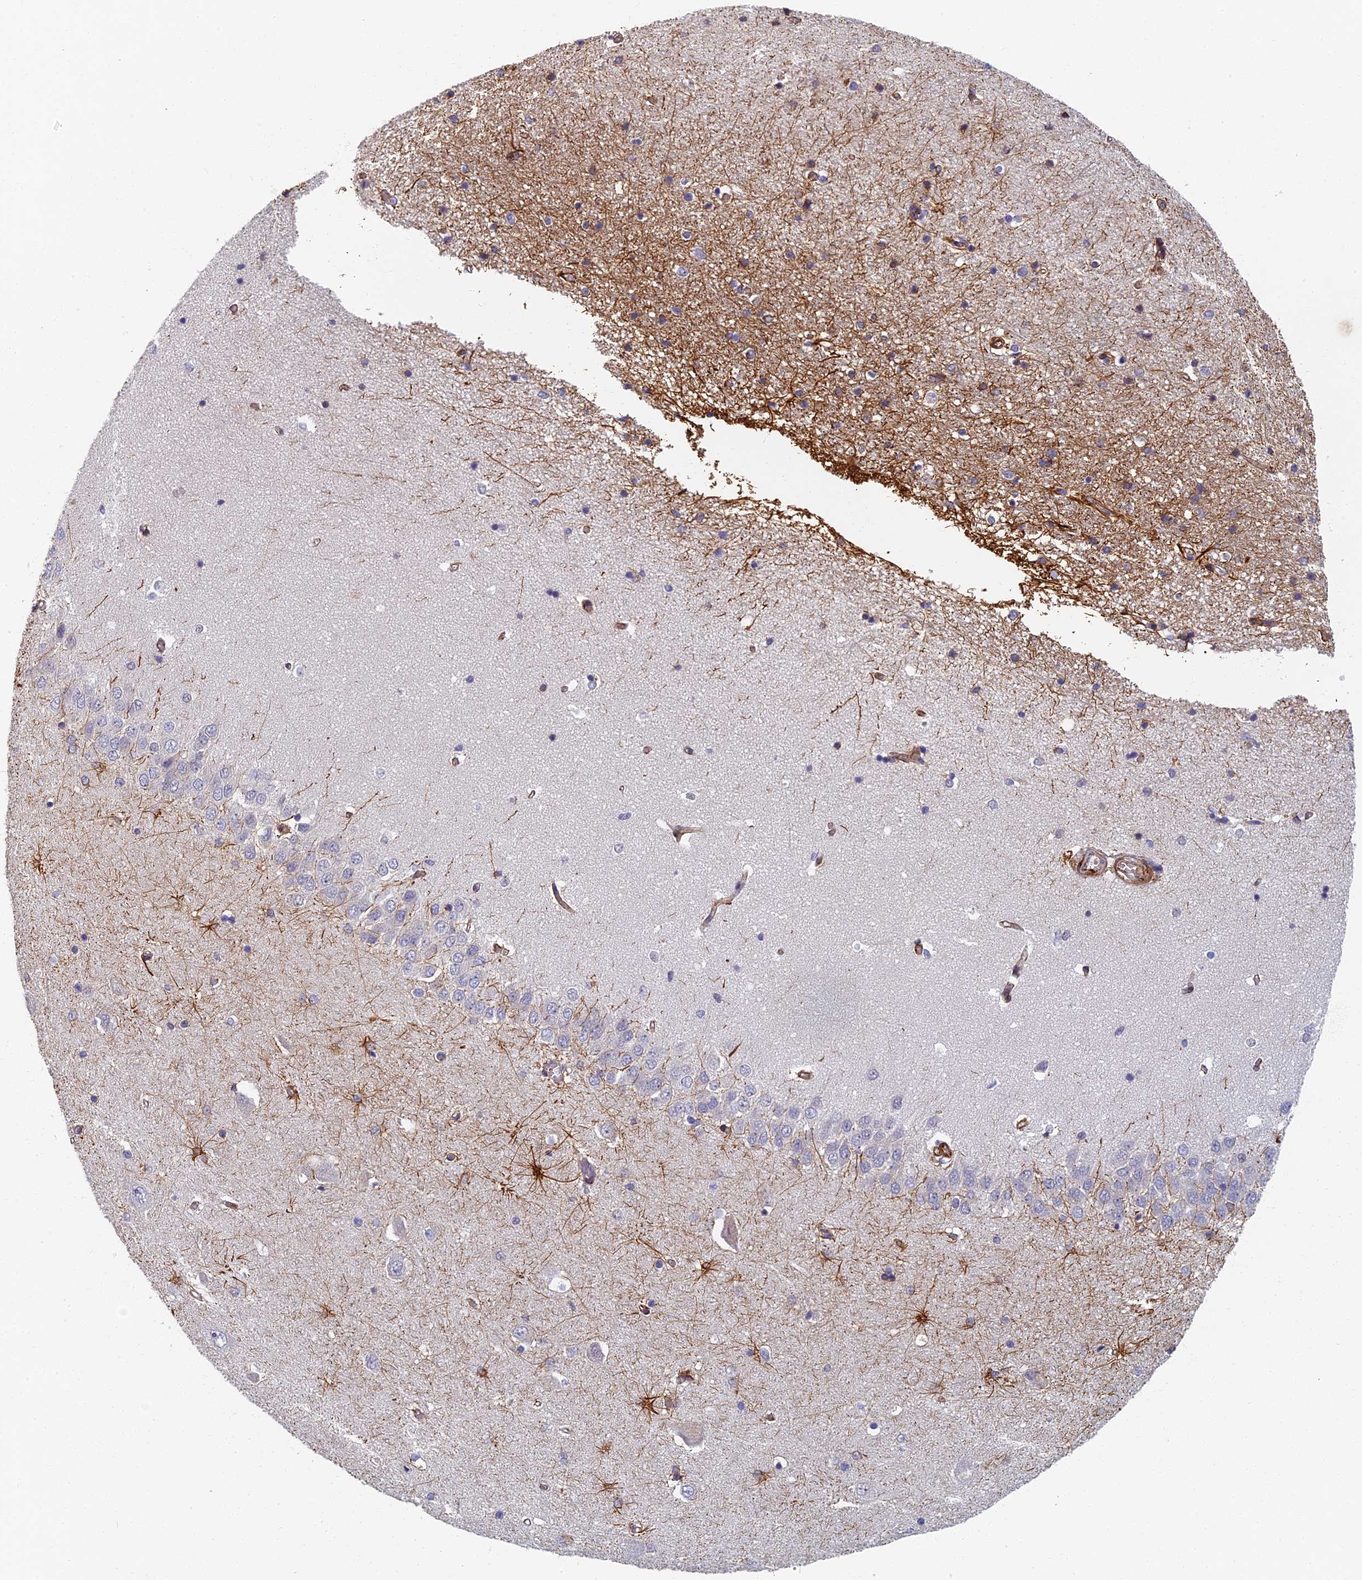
{"staining": {"intensity": "strong", "quantity": "<25%", "location": "cytoplasmic/membranous"}, "tissue": "hippocampus", "cell_type": "Glial cells", "image_type": "normal", "snomed": [{"axis": "morphology", "description": "Normal tissue, NOS"}, {"axis": "topography", "description": "Hippocampus"}], "caption": "Strong cytoplasmic/membranous protein expression is identified in about <25% of glial cells in hippocampus. The staining is performed using DAB (3,3'-diaminobenzidine) brown chromogen to label protein expression. The nuclei are counter-stained blue using hematoxylin.", "gene": "ABCB10", "patient": {"sex": "male", "age": 45}}